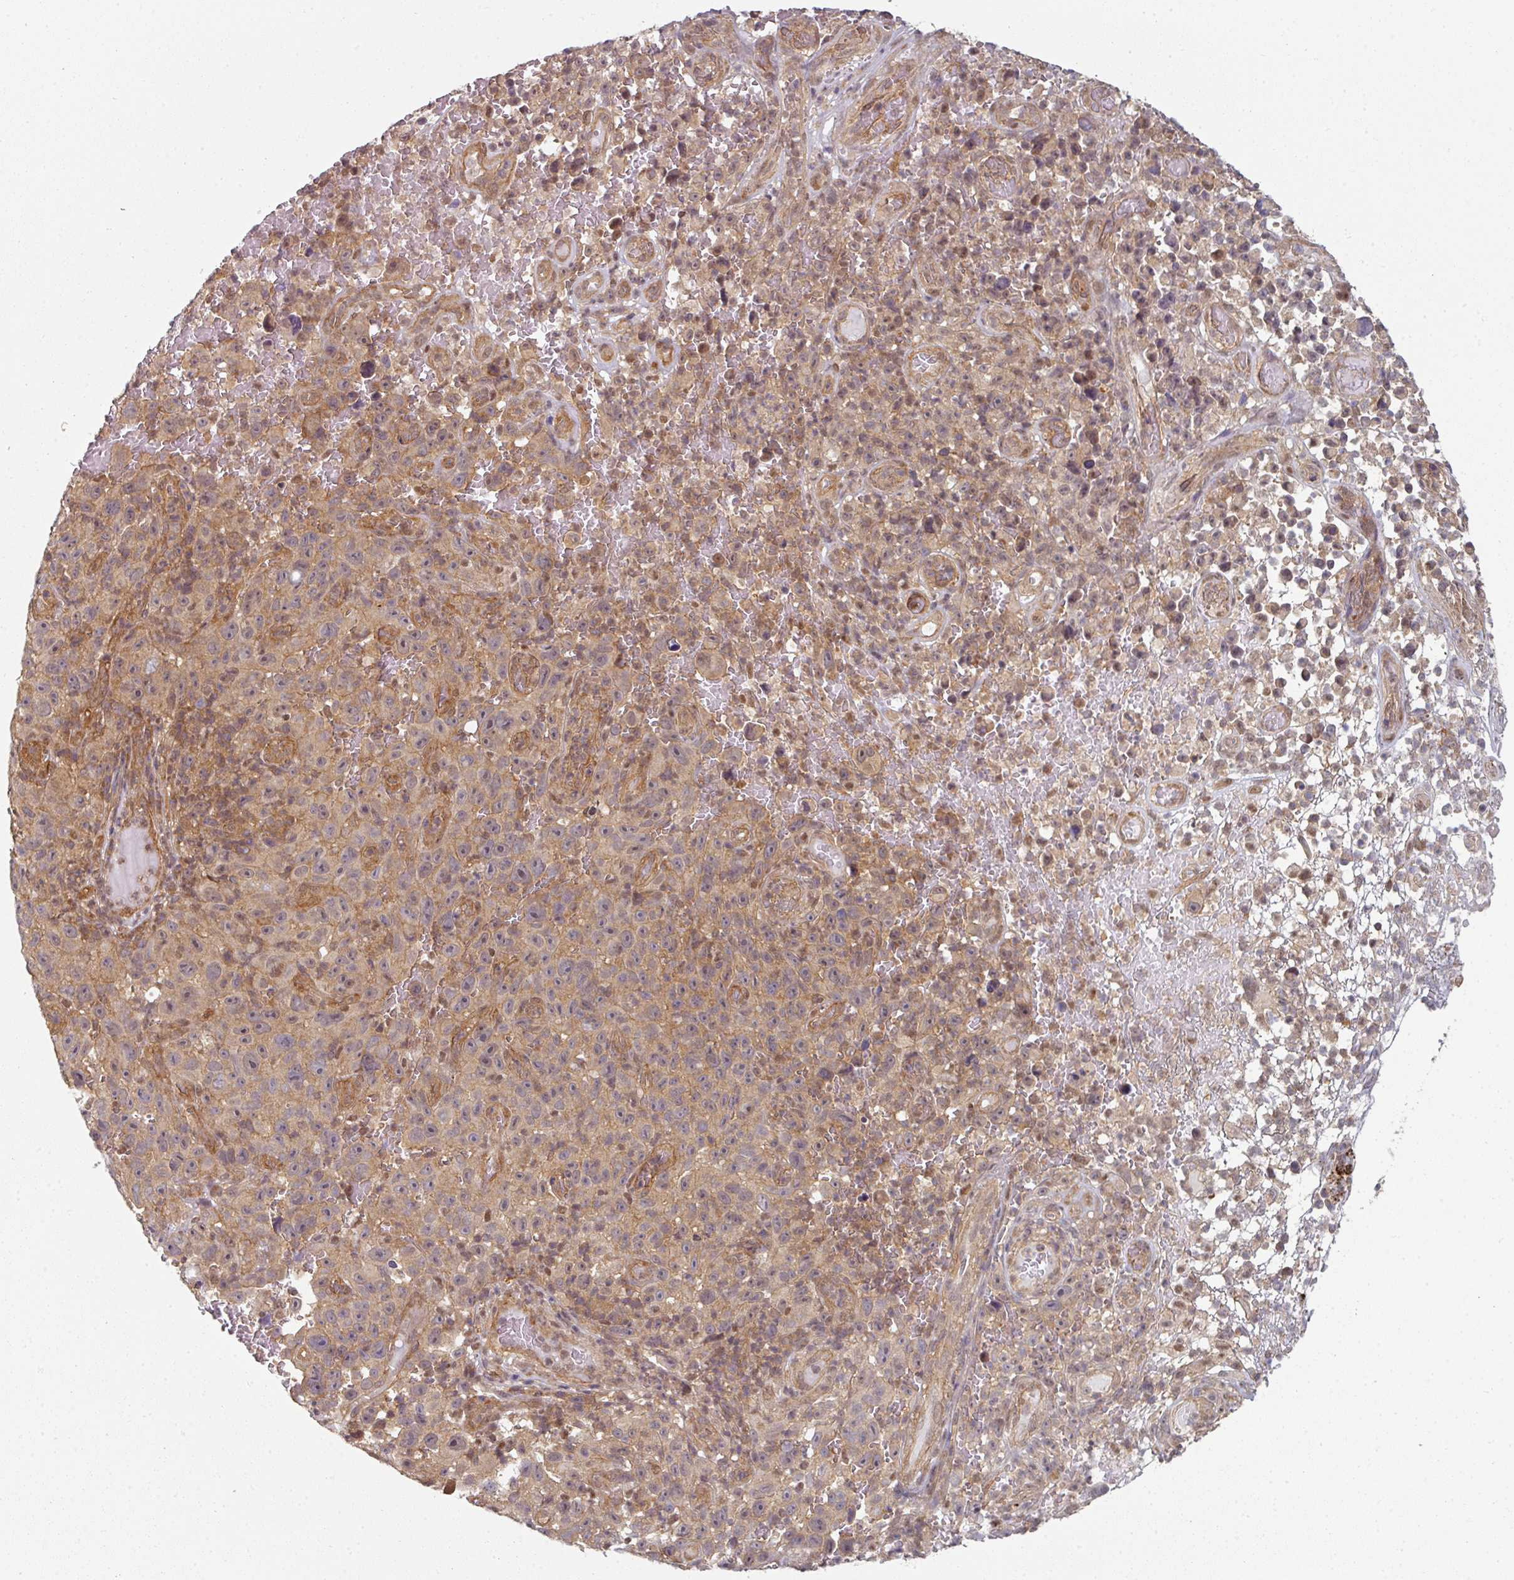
{"staining": {"intensity": "moderate", "quantity": ">75%", "location": "cytoplasmic/membranous,nuclear"}, "tissue": "melanoma", "cell_type": "Tumor cells", "image_type": "cancer", "snomed": [{"axis": "morphology", "description": "Malignant melanoma, NOS"}, {"axis": "topography", "description": "Skin"}], "caption": "Immunohistochemistry (IHC) histopathology image of malignant melanoma stained for a protein (brown), which displays medium levels of moderate cytoplasmic/membranous and nuclear positivity in approximately >75% of tumor cells.", "gene": "PSME3IP1", "patient": {"sex": "female", "age": 82}}